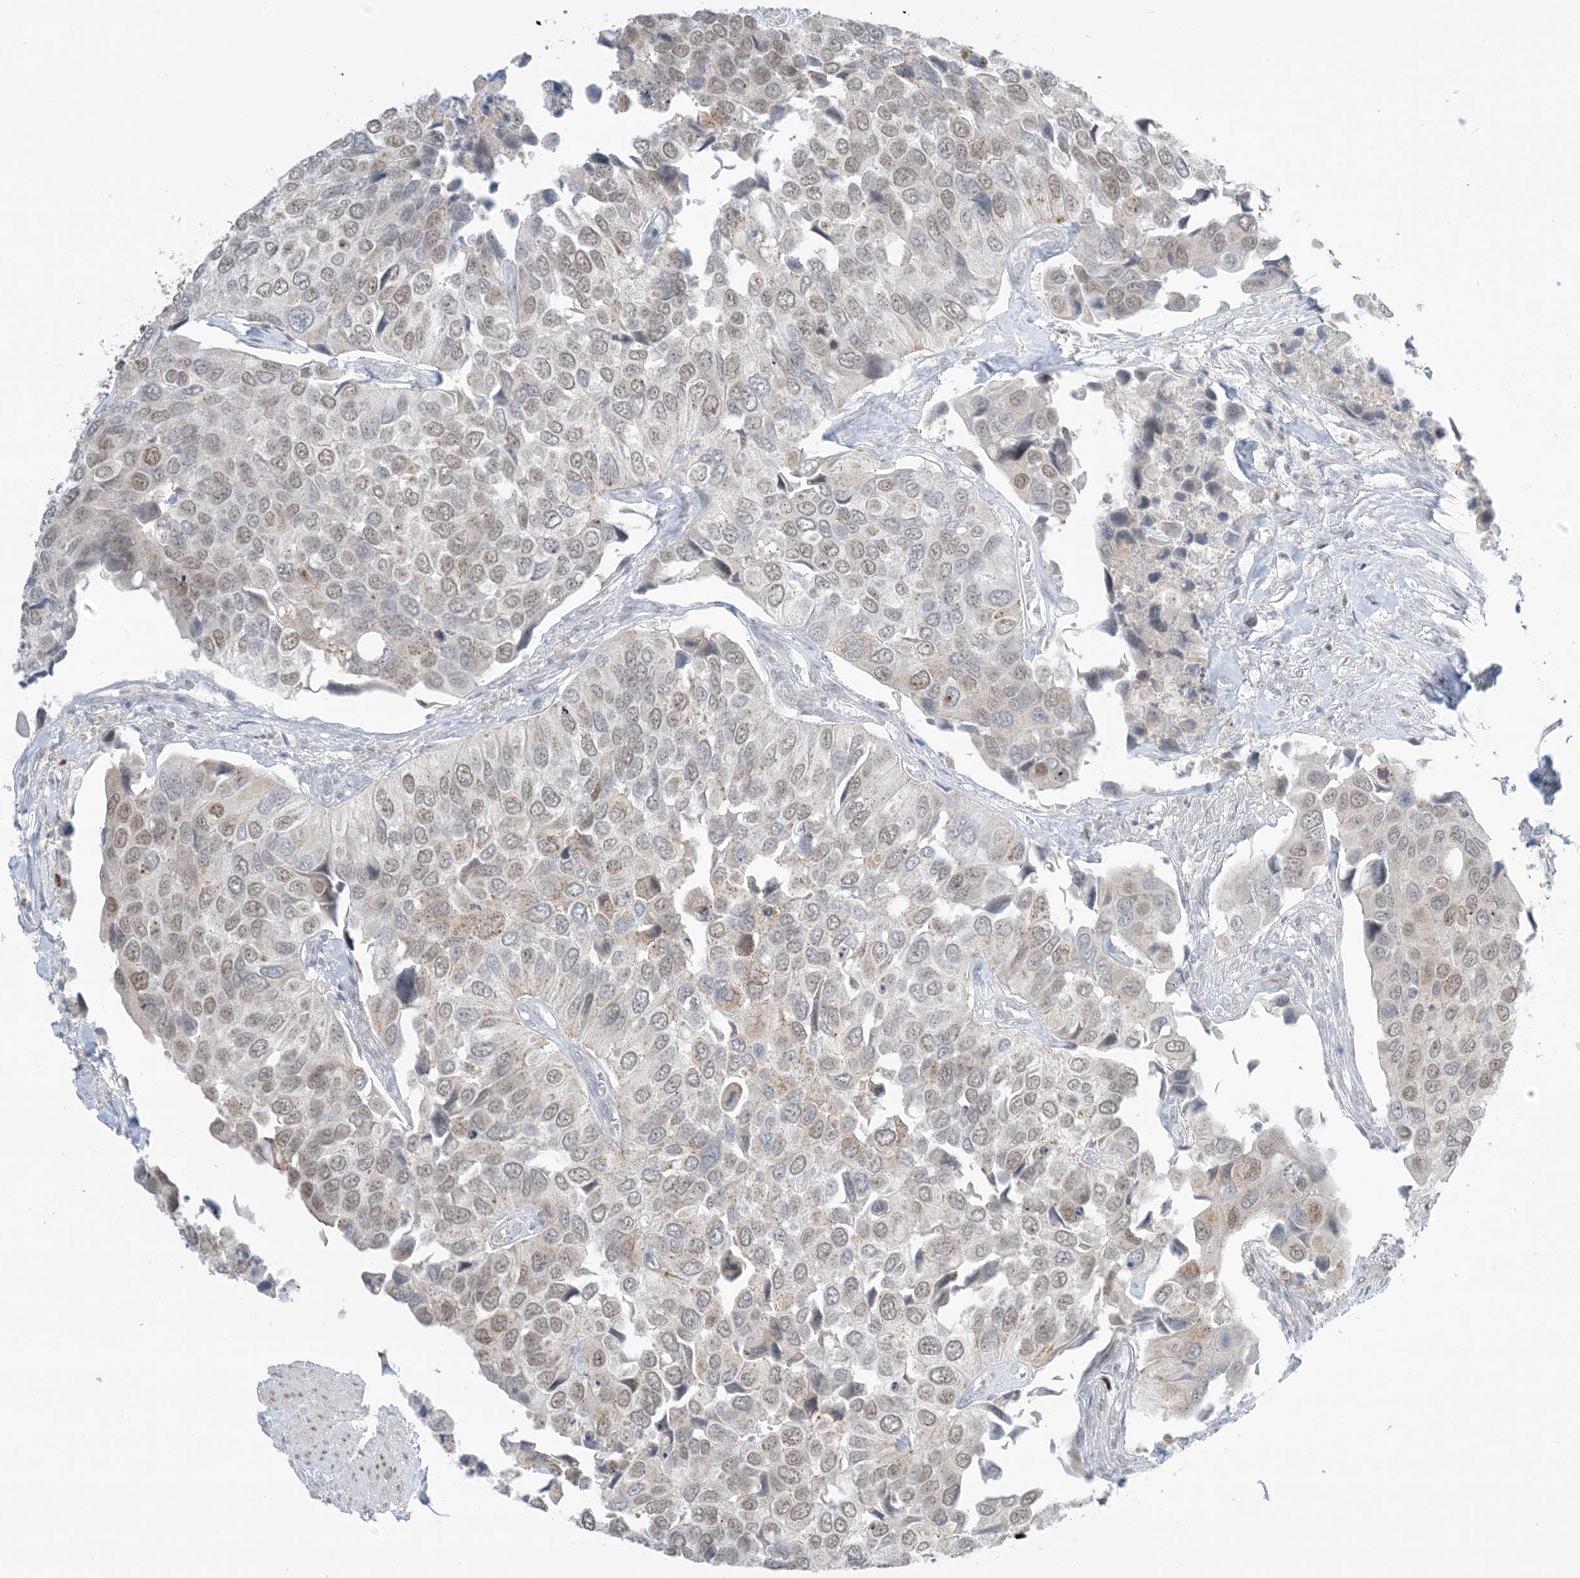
{"staining": {"intensity": "moderate", "quantity": "<25%", "location": "nuclear"}, "tissue": "urothelial cancer", "cell_type": "Tumor cells", "image_type": "cancer", "snomed": [{"axis": "morphology", "description": "Urothelial carcinoma, High grade"}, {"axis": "topography", "description": "Urinary bladder"}], "caption": "About <25% of tumor cells in urothelial cancer display moderate nuclear protein positivity as visualized by brown immunohistochemical staining.", "gene": "TFPT", "patient": {"sex": "male", "age": 74}}